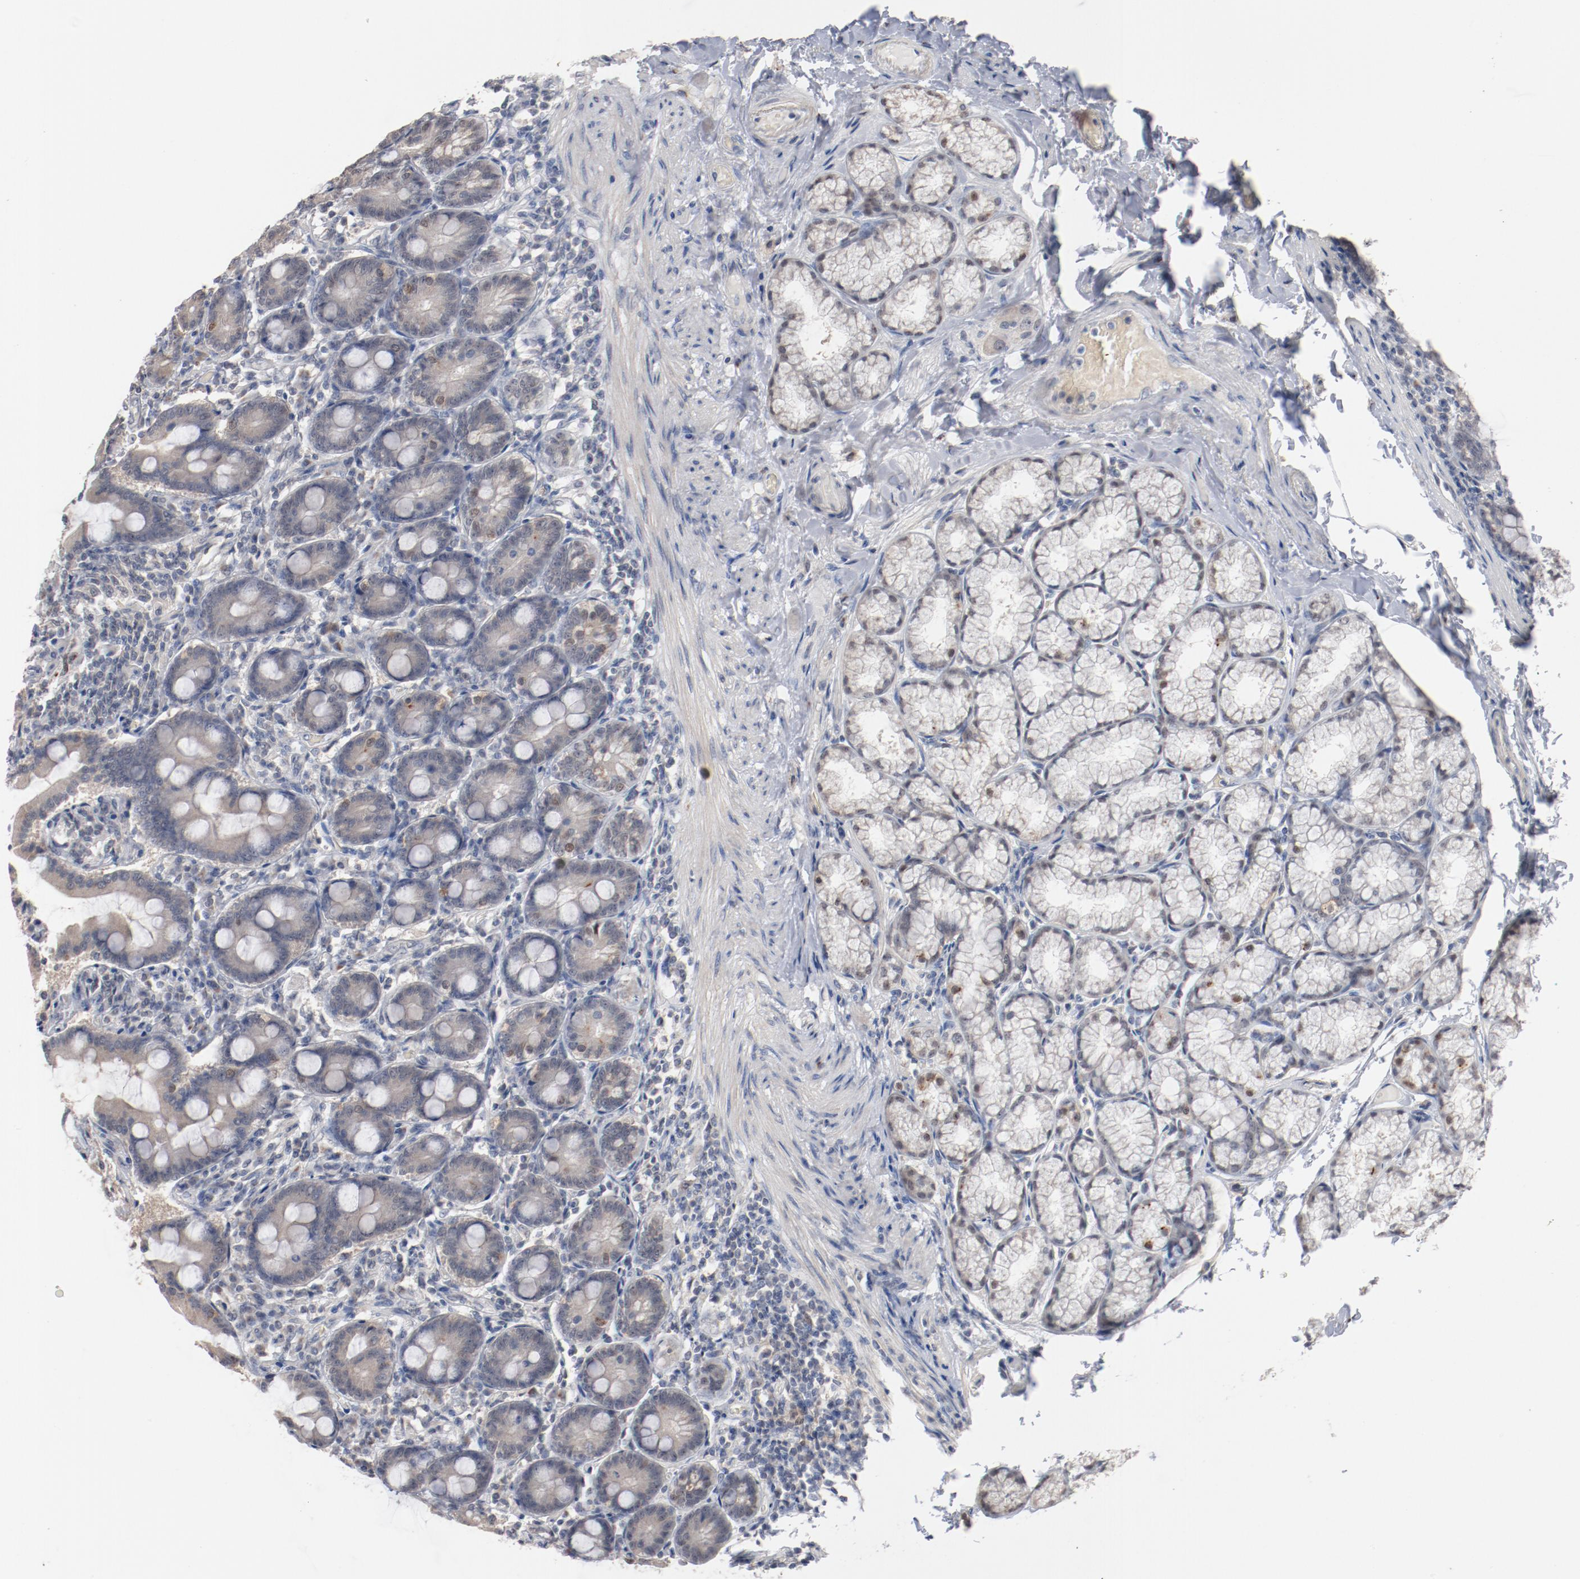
{"staining": {"intensity": "weak", "quantity": "<25%", "location": "nuclear"}, "tissue": "duodenum", "cell_type": "Glandular cells", "image_type": "normal", "snomed": [{"axis": "morphology", "description": "Normal tissue, NOS"}, {"axis": "topography", "description": "Duodenum"}], "caption": "Immunohistochemistry (IHC) of benign human duodenum demonstrates no positivity in glandular cells.", "gene": "ERICH1", "patient": {"sex": "female", "age": 64}}